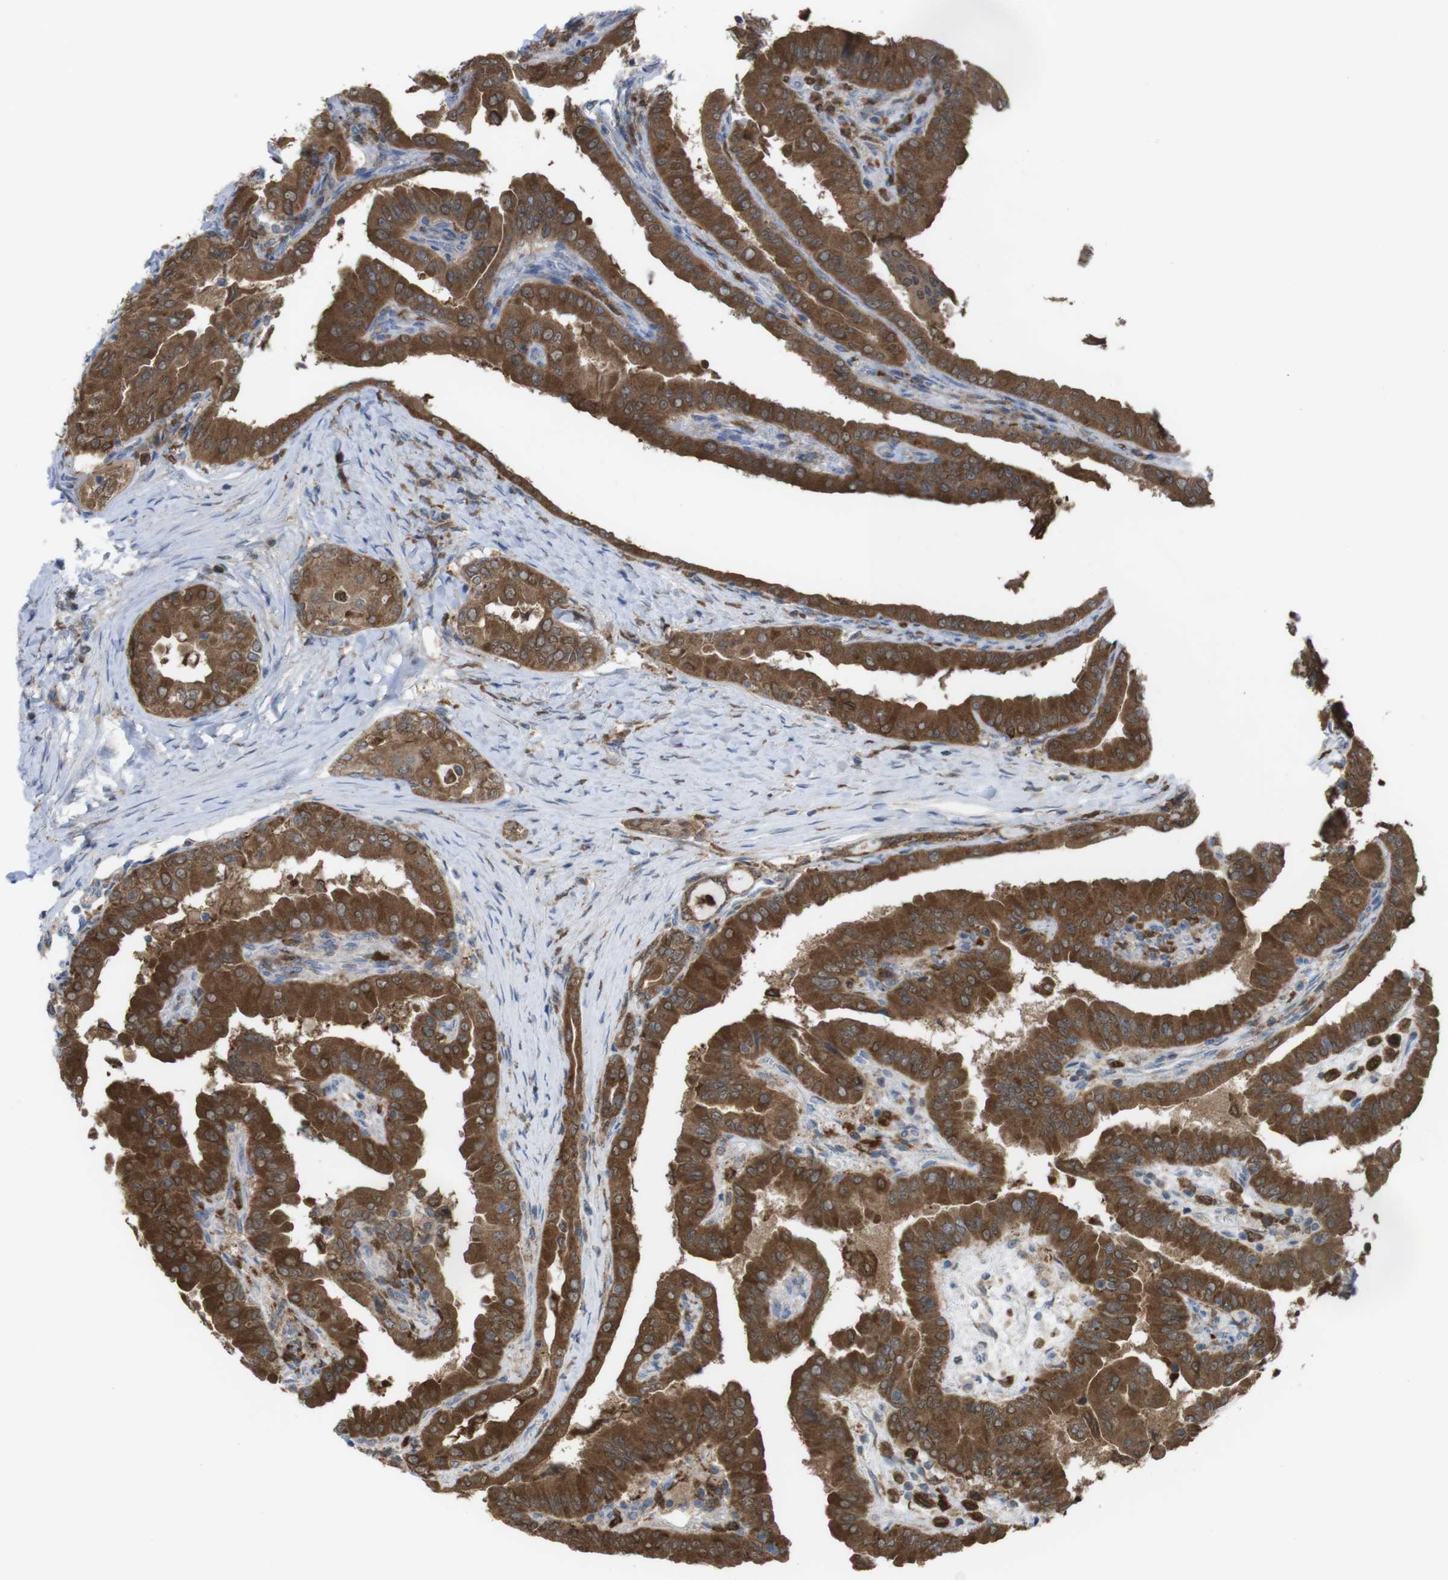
{"staining": {"intensity": "strong", "quantity": ">75%", "location": "cytoplasmic/membranous"}, "tissue": "thyroid cancer", "cell_type": "Tumor cells", "image_type": "cancer", "snomed": [{"axis": "morphology", "description": "Papillary adenocarcinoma, NOS"}, {"axis": "topography", "description": "Thyroid gland"}], "caption": "Strong cytoplasmic/membranous protein staining is identified in approximately >75% of tumor cells in thyroid cancer (papillary adenocarcinoma). The staining was performed using DAB to visualize the protein expression in brown, while the nuclei were stained in blue with hematoxylin (Magnification: 20x).", "gene": "PRKCD", "patient": {"sex": "male", "age": 33}}